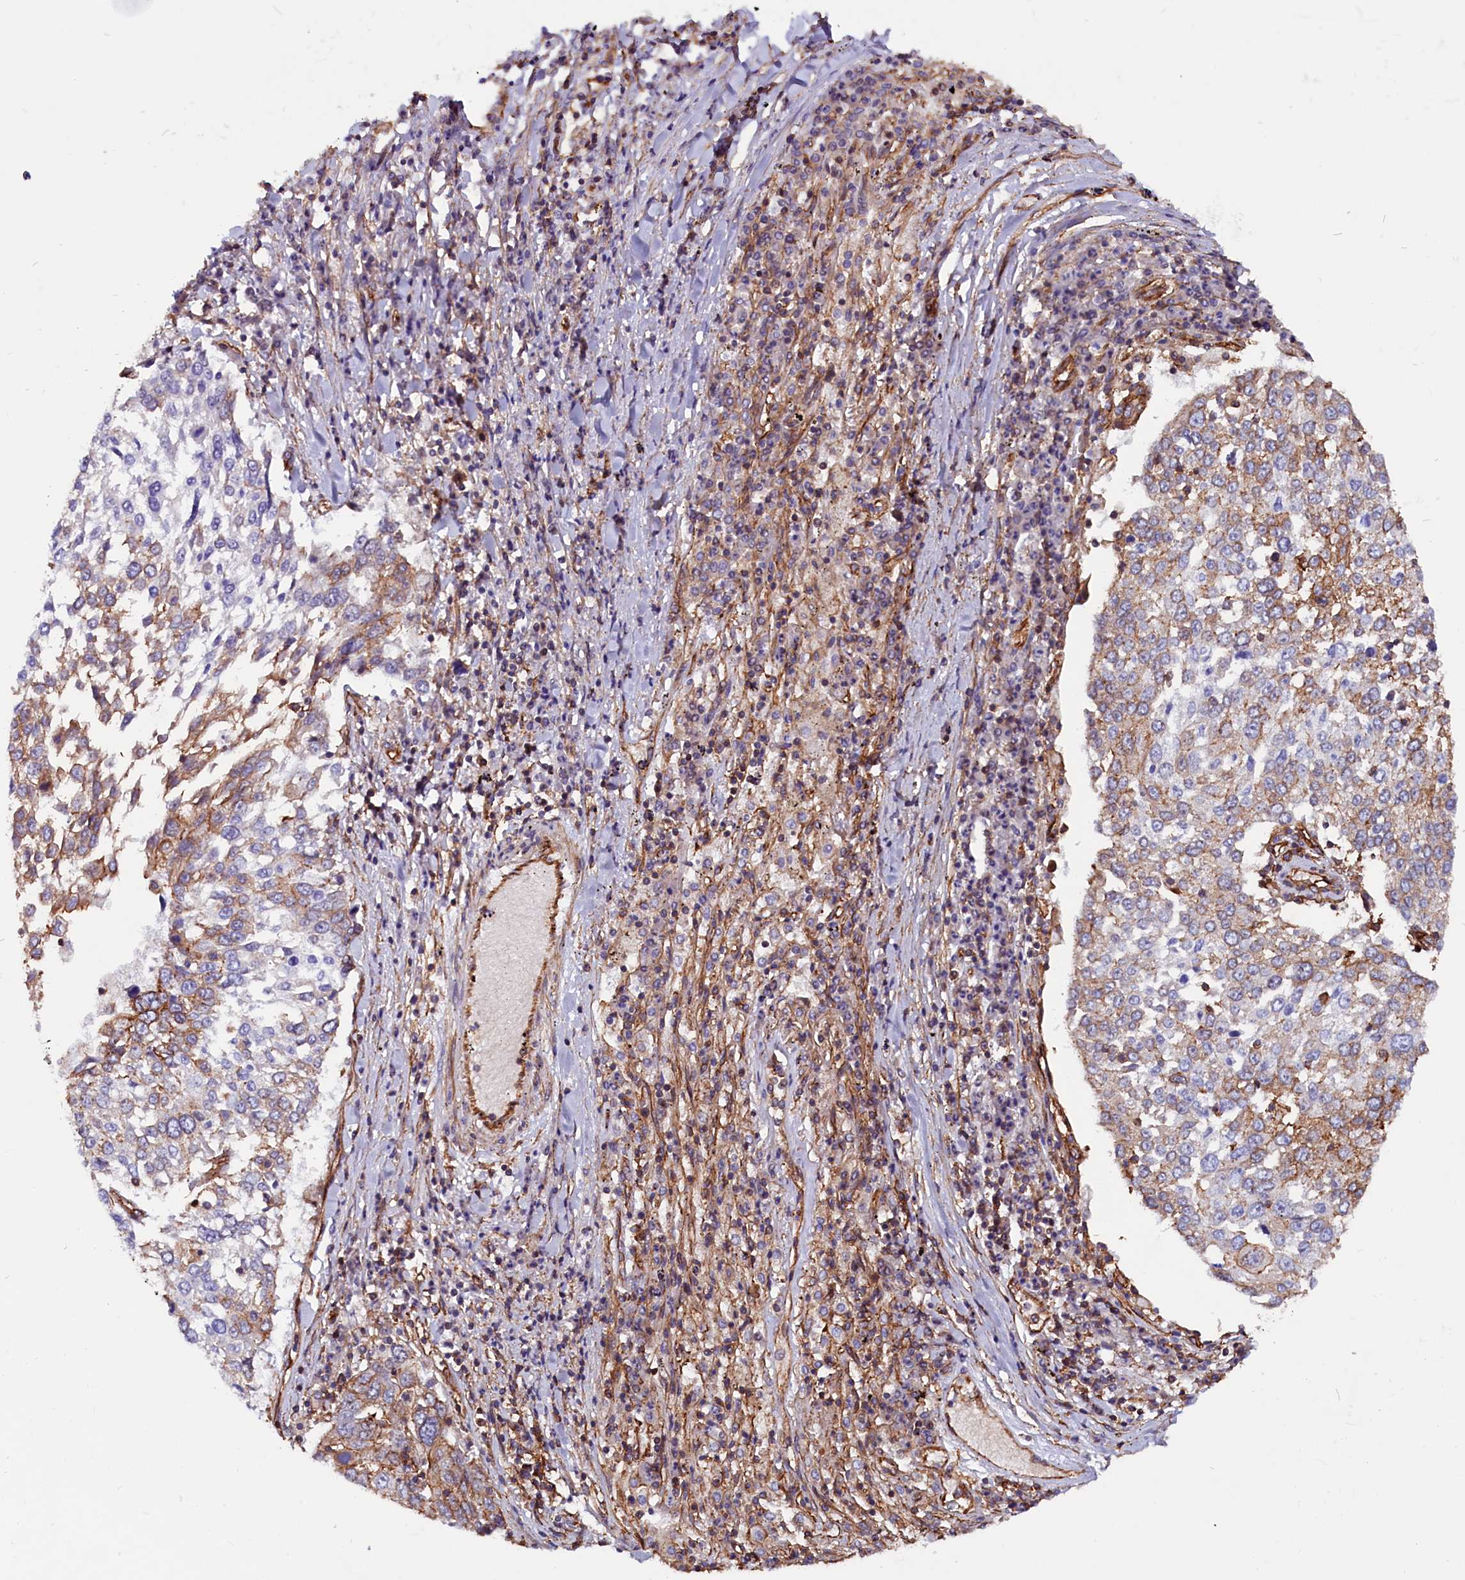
{"staining": {"intensity": "moderate", "quantity": "25%-75%", "location": "cytoplasmic/membranous"}, "tissue": "lung cancer", "cell_type": "Tumor cells", "image_type": "cancer", "snomed": [{"axis": "morphology", "description": "Squamous cell carcinoma, NOS"}, {"axis": "topography", "description": "Lung"}], "caption": "Moderate cytoplasmic/membranous staining is seen in approximately 25%-75% of tumor cells in squamous cell carcinoma (lung). The protein is stained brown, and the nuclei are stained in blue (DAB IHC with brightfield microscopy, high magnification).", "gene": "ZNF749", "patient": {"sex": "male", "age": 65}}